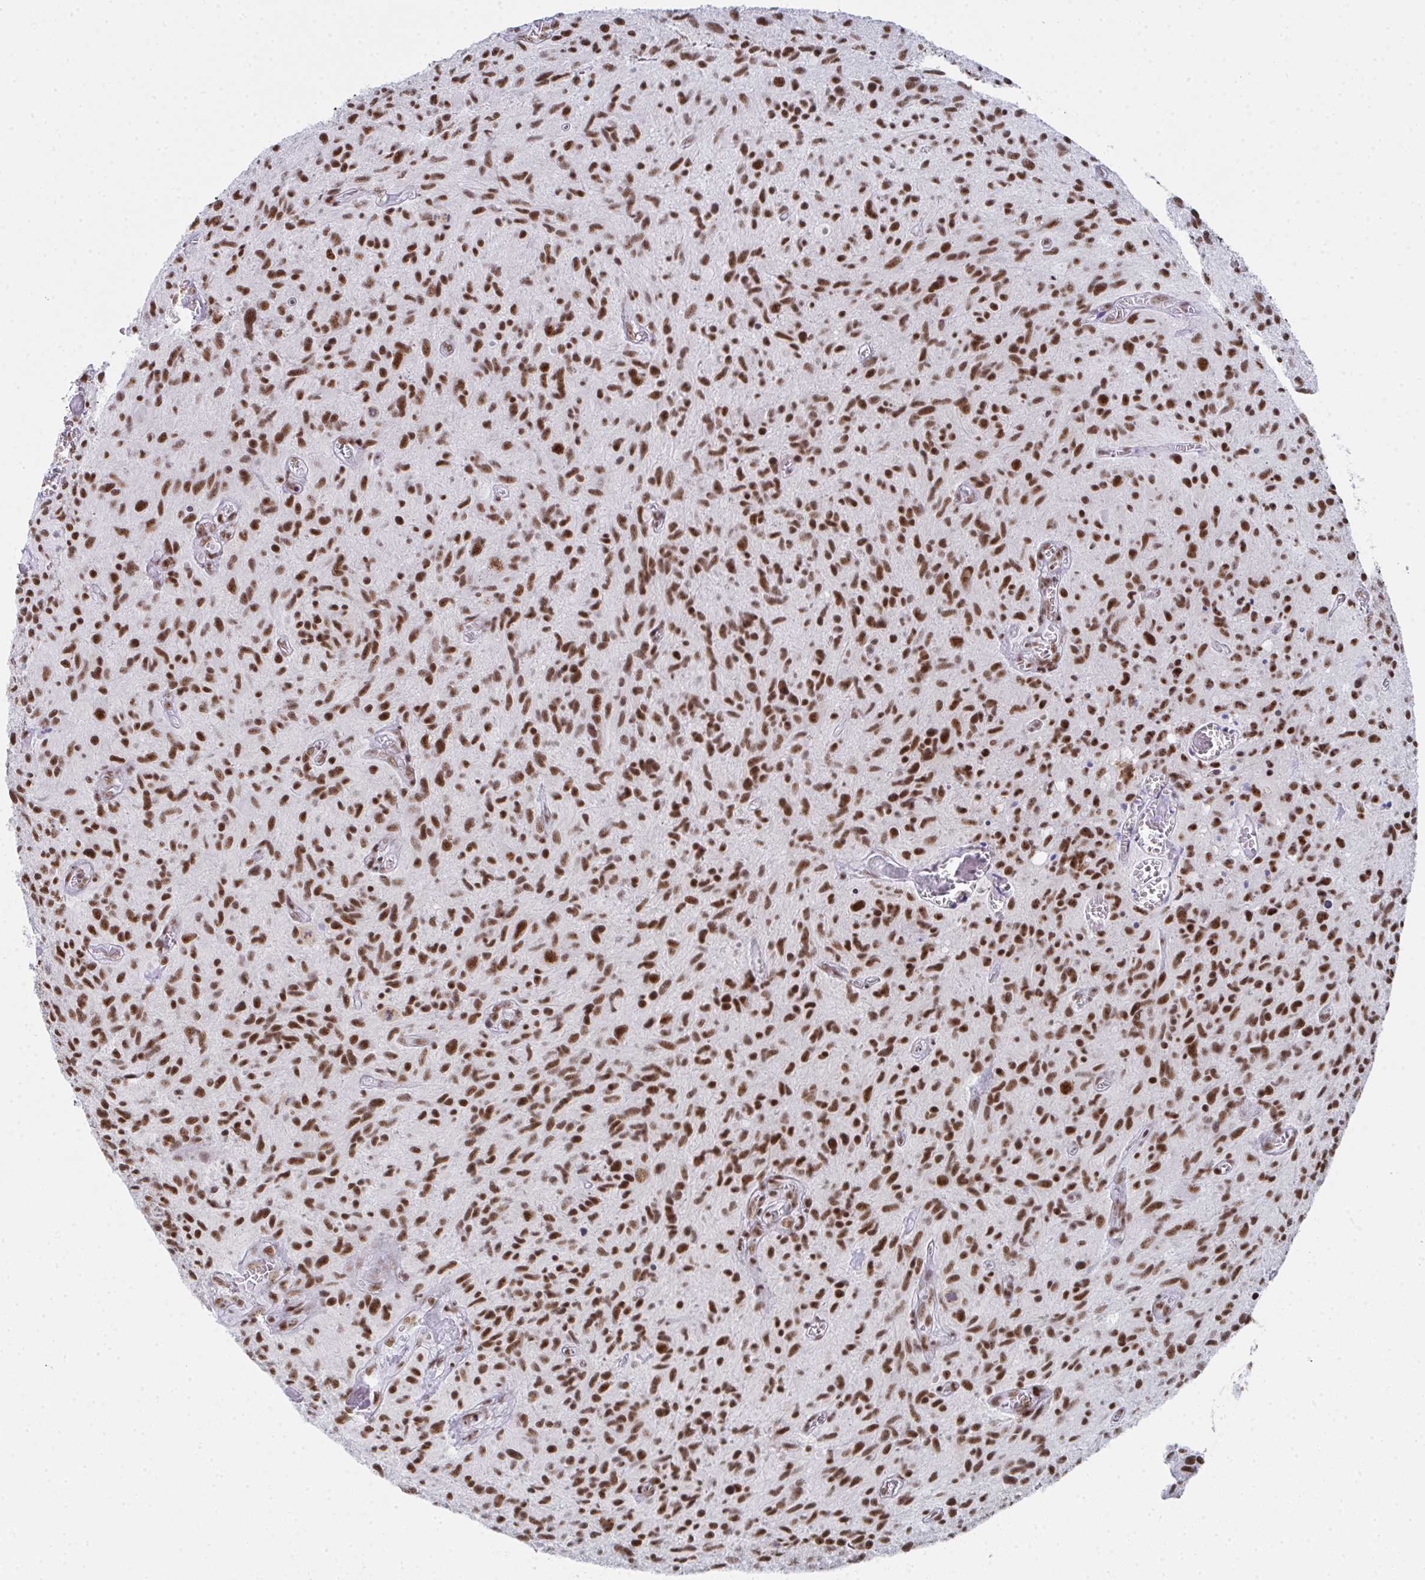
{"staining": {"intensity": "moderate", "quantity": ">75%", "location": "nuclear"}, "tissue": "glioma", "cell_type": "Tumor cells", "image_type": "cancer", "snomed": [{"axis": "morphology", "description": "Glioma, malignant, High grade"}, {"axis": "topography", "description": "Brain"}], "caption": "High-grade glioma (malignant) tissue exhibits moderate nuclear staining in approximately >75% of tumor cells, visualized by immunohistochemistry.", "gene": "SNRNP70", "patient": {"sex": "male", "age": 75}}